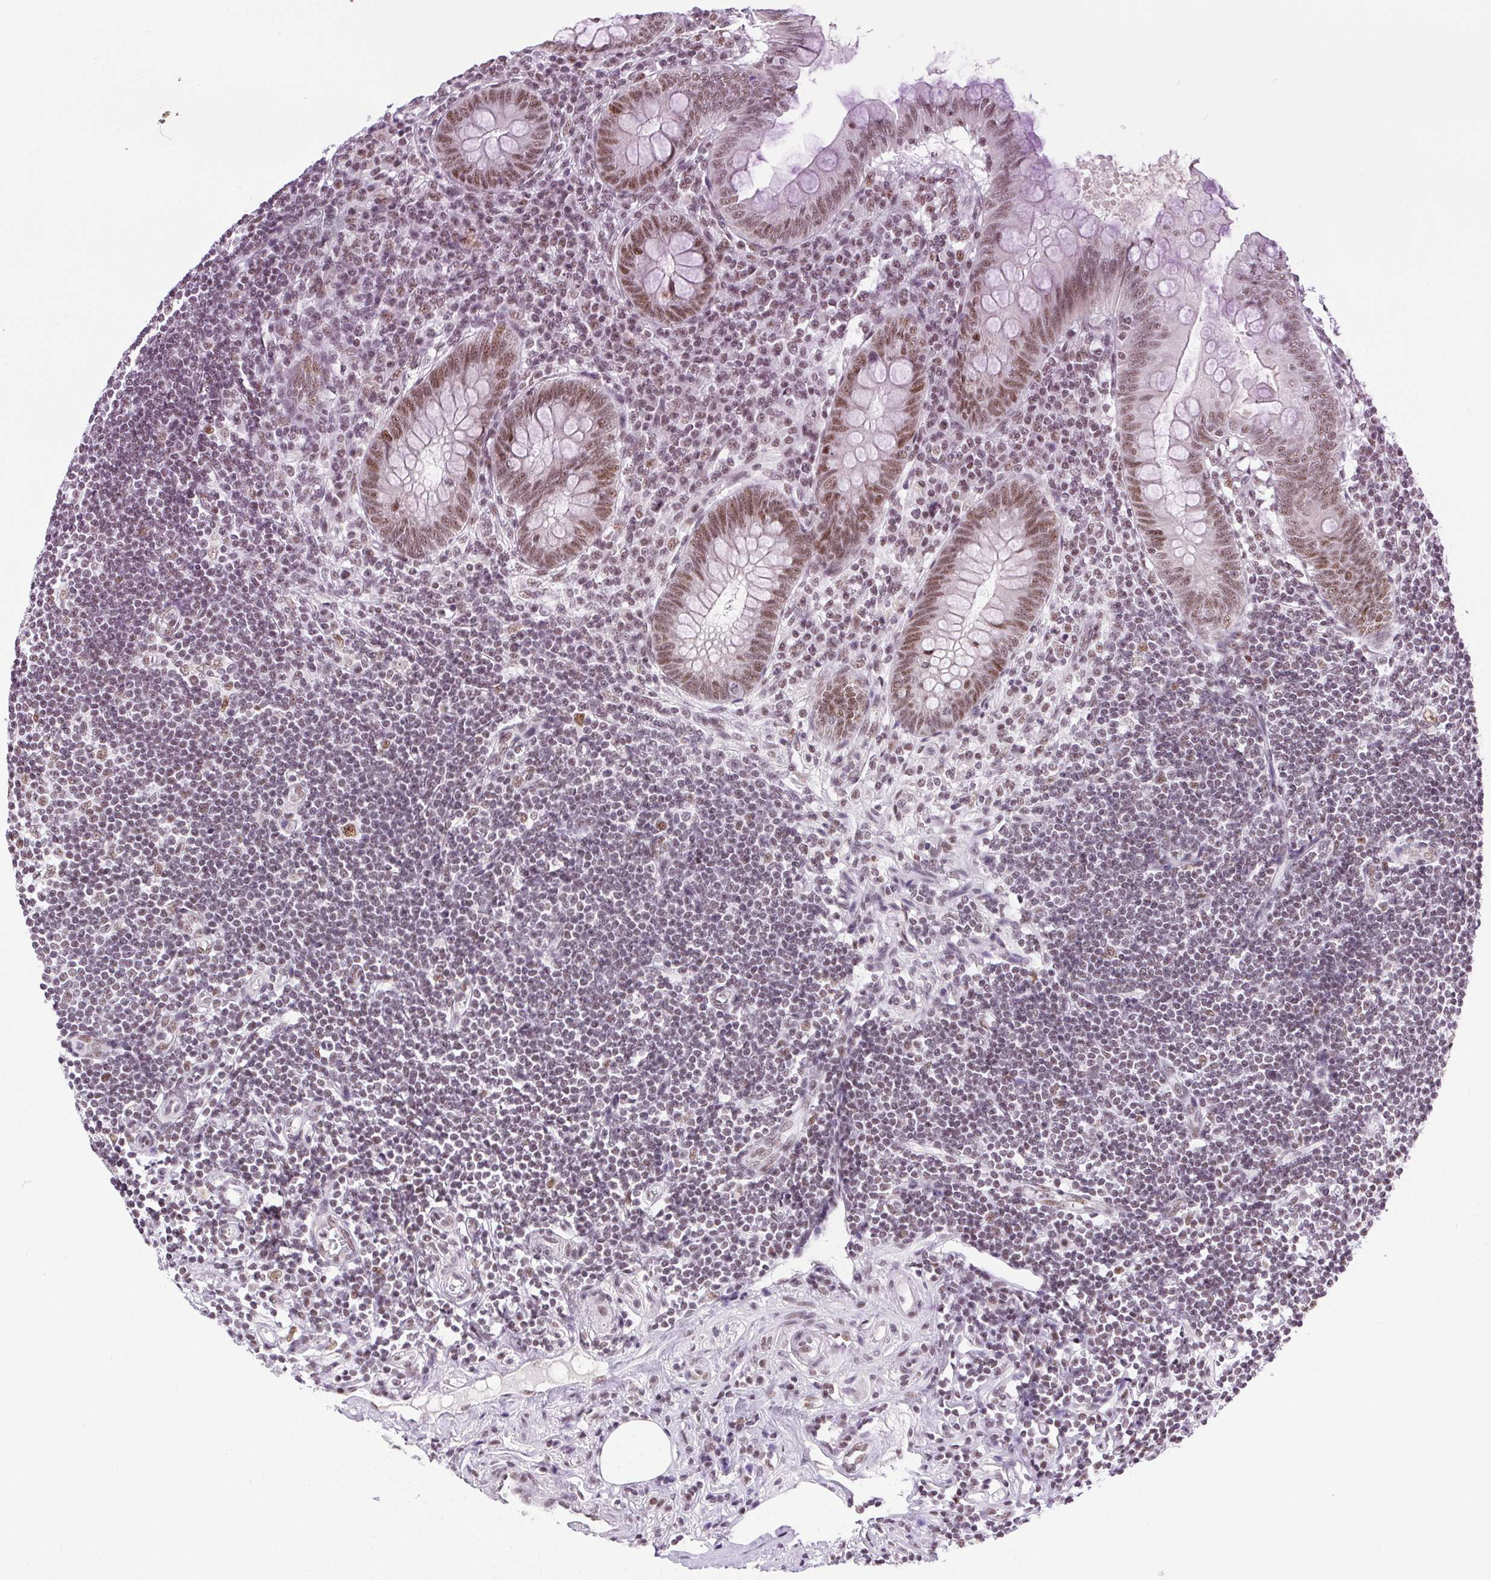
{"staining": {"intensity": "moderate", "quantity": ">75%", "location": "nuclear"}, "tissue": "appendix", "cell_type": "Glandular cells", "image_type": "normal", "snomed": [{"axis": "morphology", "description": "Normal tissue, NOS"}, {"axis": "topography", "description": "Appendix"}], "caption": "Immunohistochemistry of normal human appendix demonstrates medium levels of moderate nuclear expression in about >75% of glandular cells.", "gene": "TRA2B", "patient": {"sex": "female", "age": 57}}